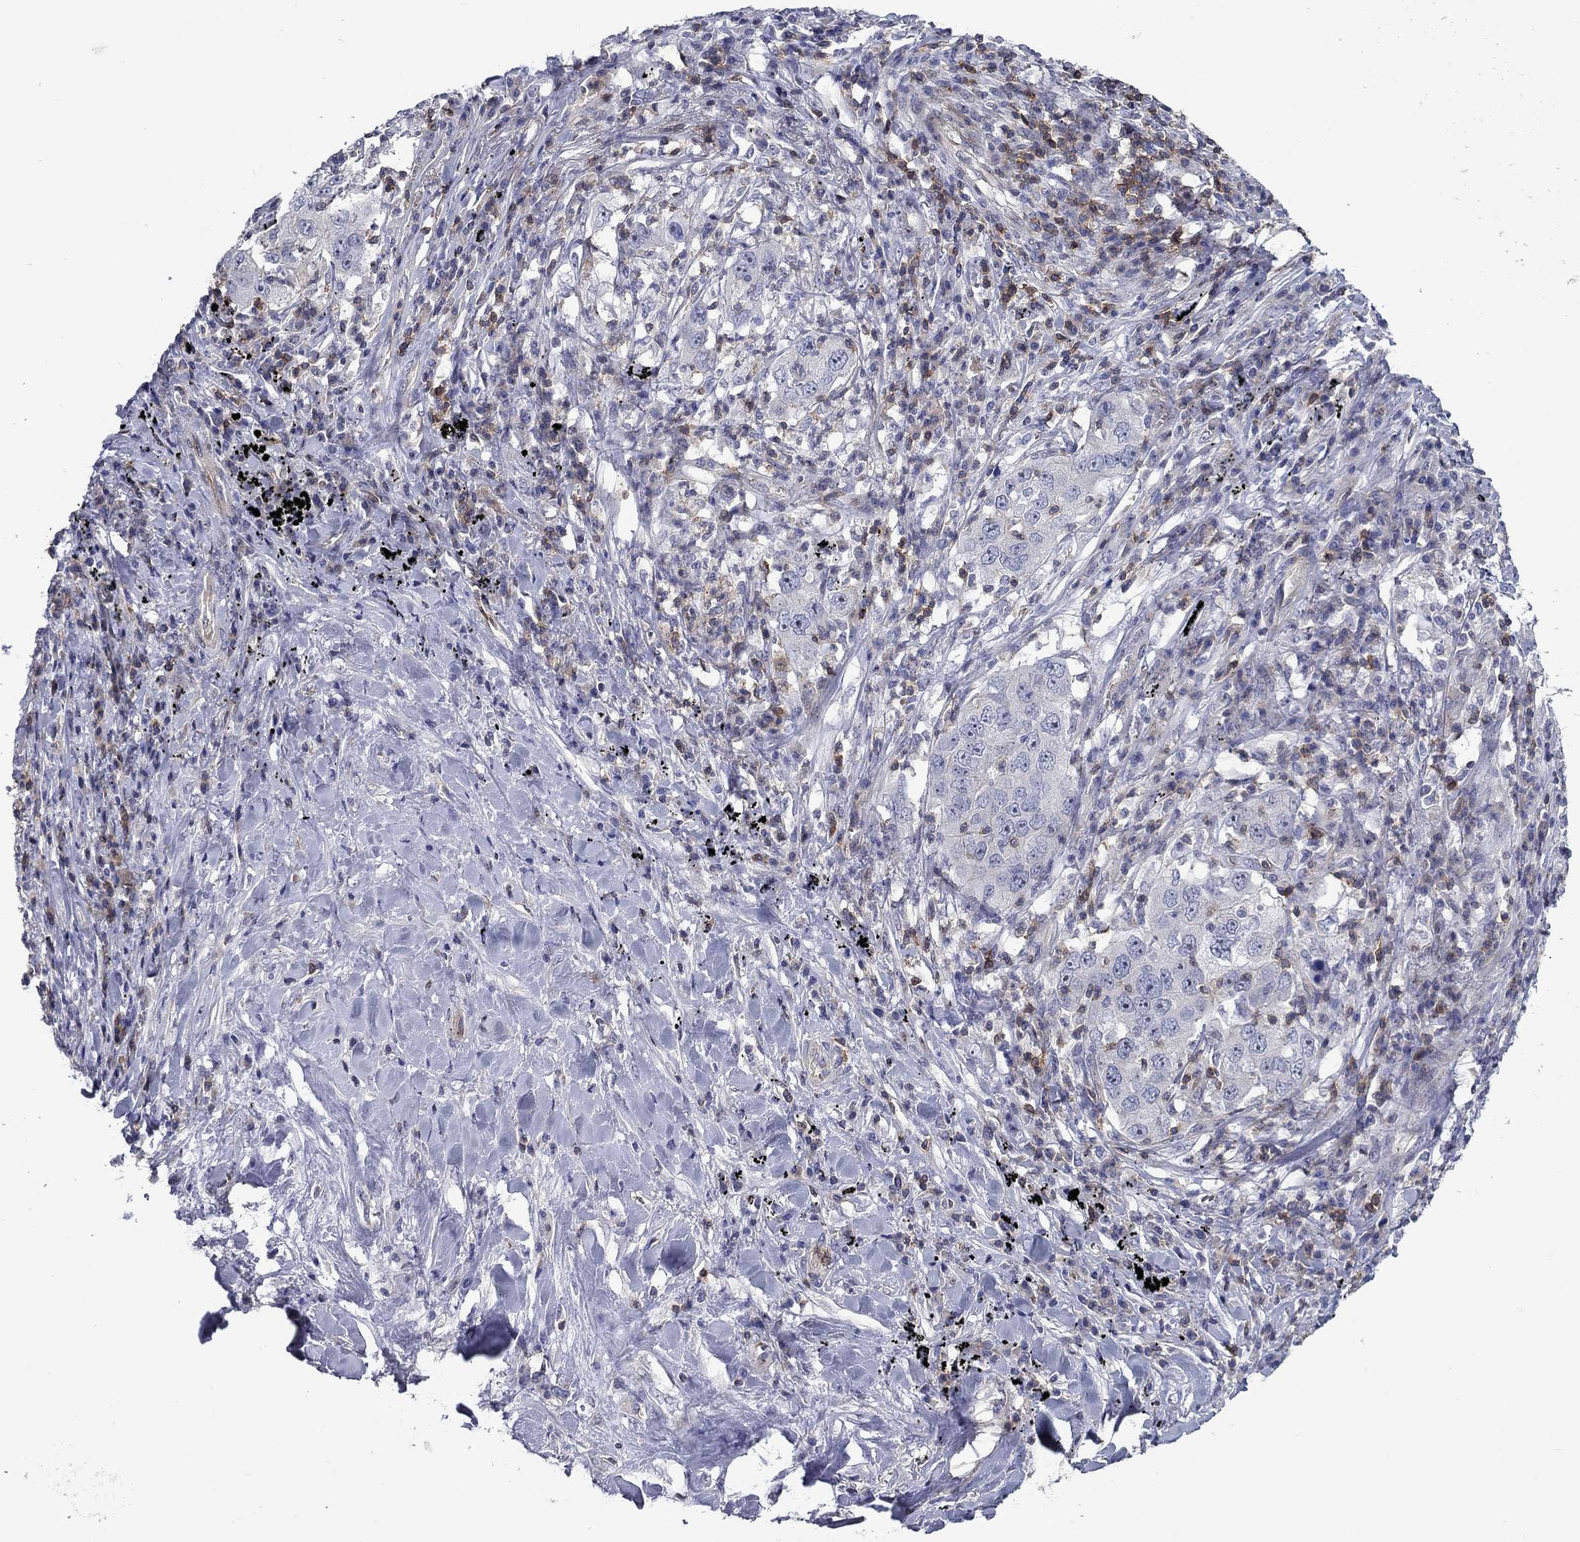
{"staining": {"intensity": "negative", "quantity": "none", "location": "none"}, "tissue": "lung cancer", "cell_type": "Tumor cells", "image_type": "cancer", "snomed": [{"axis": "morphology", "description": "Adenocarcinoma, NOS"}, {"axis": "topography", "description": "Lung"}], "caption": "An immunohistochemistry histopathology image of lung adenocarcinoma is shown. There is no staining in tumor cells of lung adenocarcinoma.", "gene": "SIT1", "patient": {"sex": "male", "age": 73}}